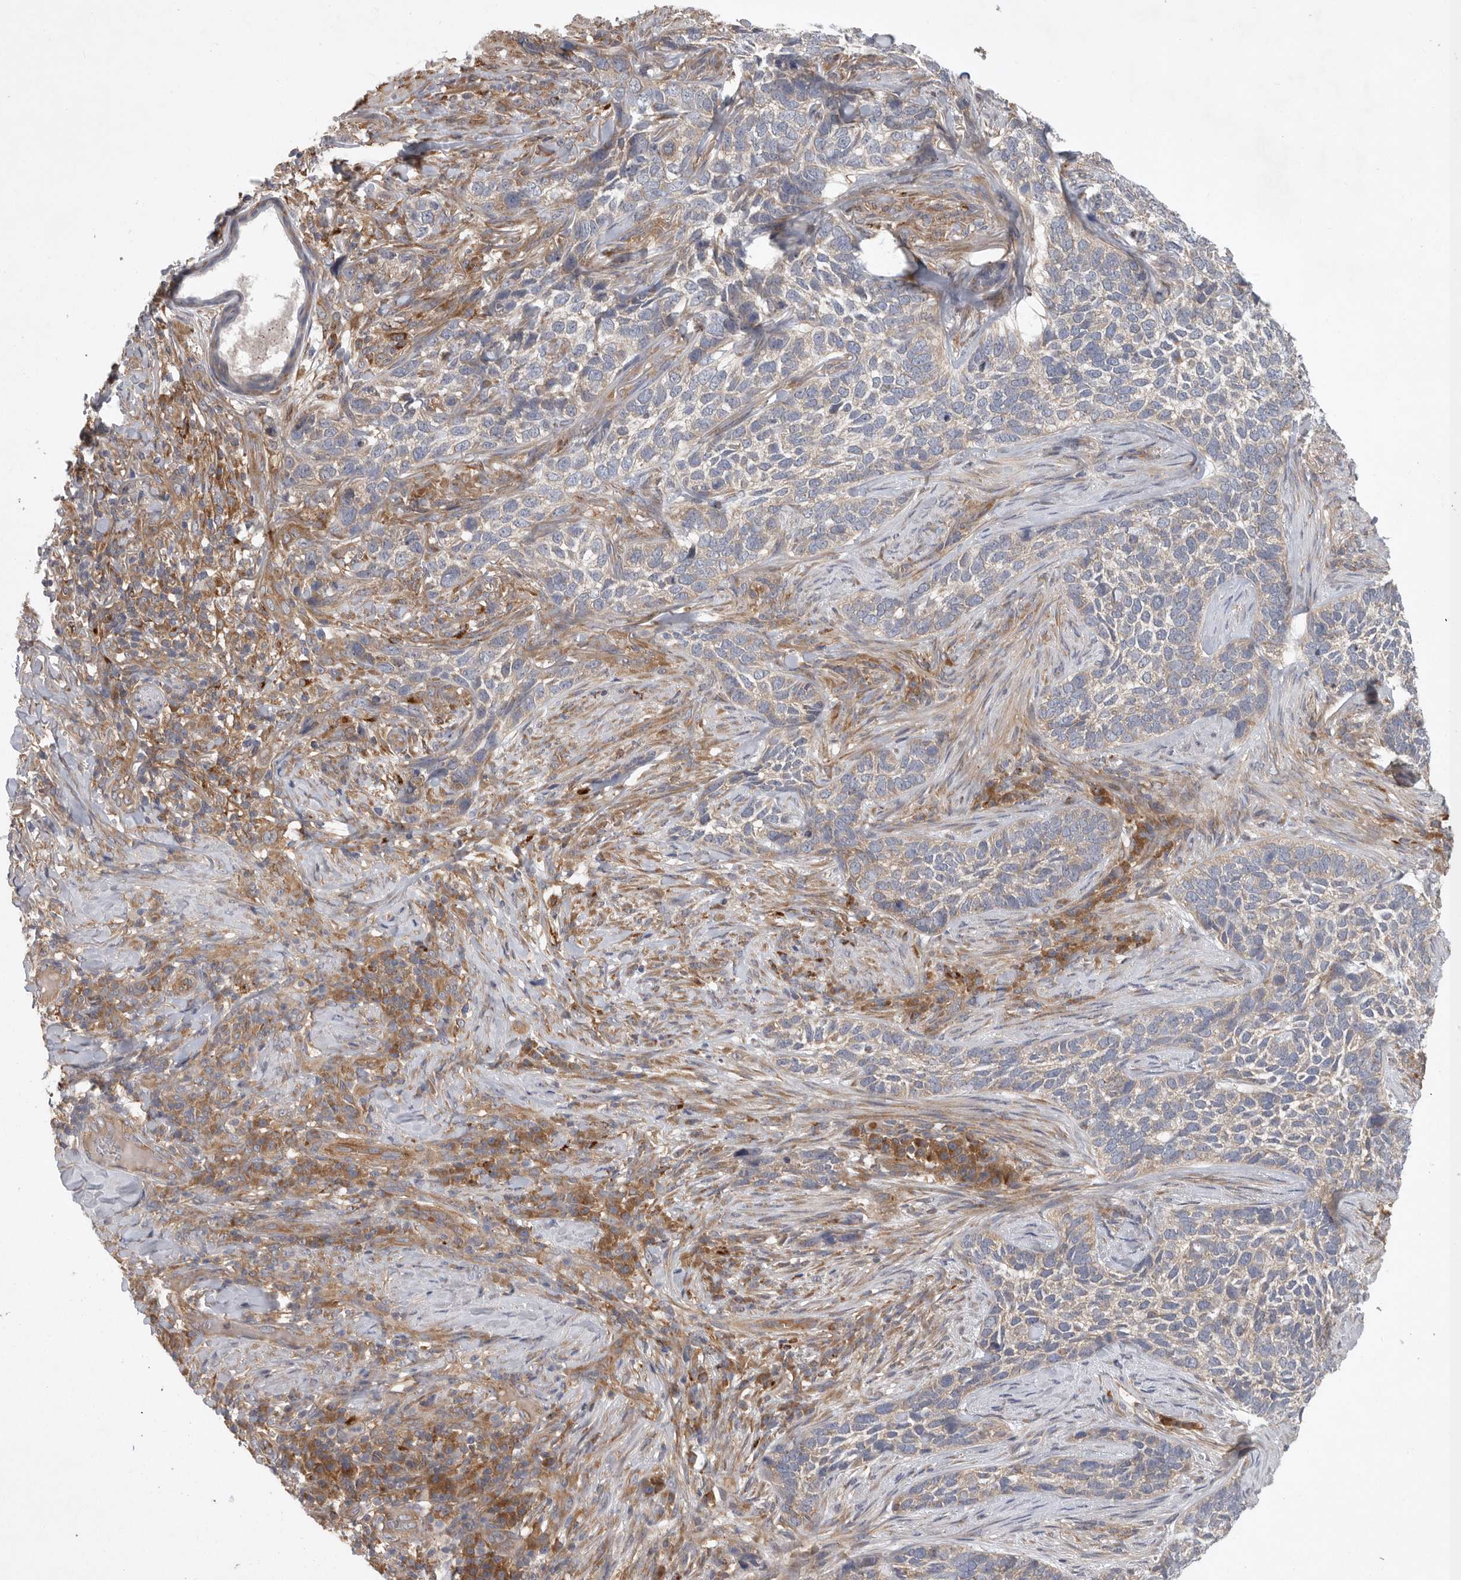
{"staining": {"intensity": "weak", "quantity": "<25%", "location": "cytoplasmic/membranous"}, "tissue": "skin cancer", "cell_type": "Tumor cells", "image_type": "cancer", "snomed": [{"axis": "morphology", "description": "Basal cell carcinoma"}, {"axis": "topography", "description": "Skin"}], "caption": "This is an IHC micrograph of human skin basal cell carcinoma. There is no expression in tumor cells.", "gene": "C1orf109", "patient": {"sex": "female", "age": 64}}